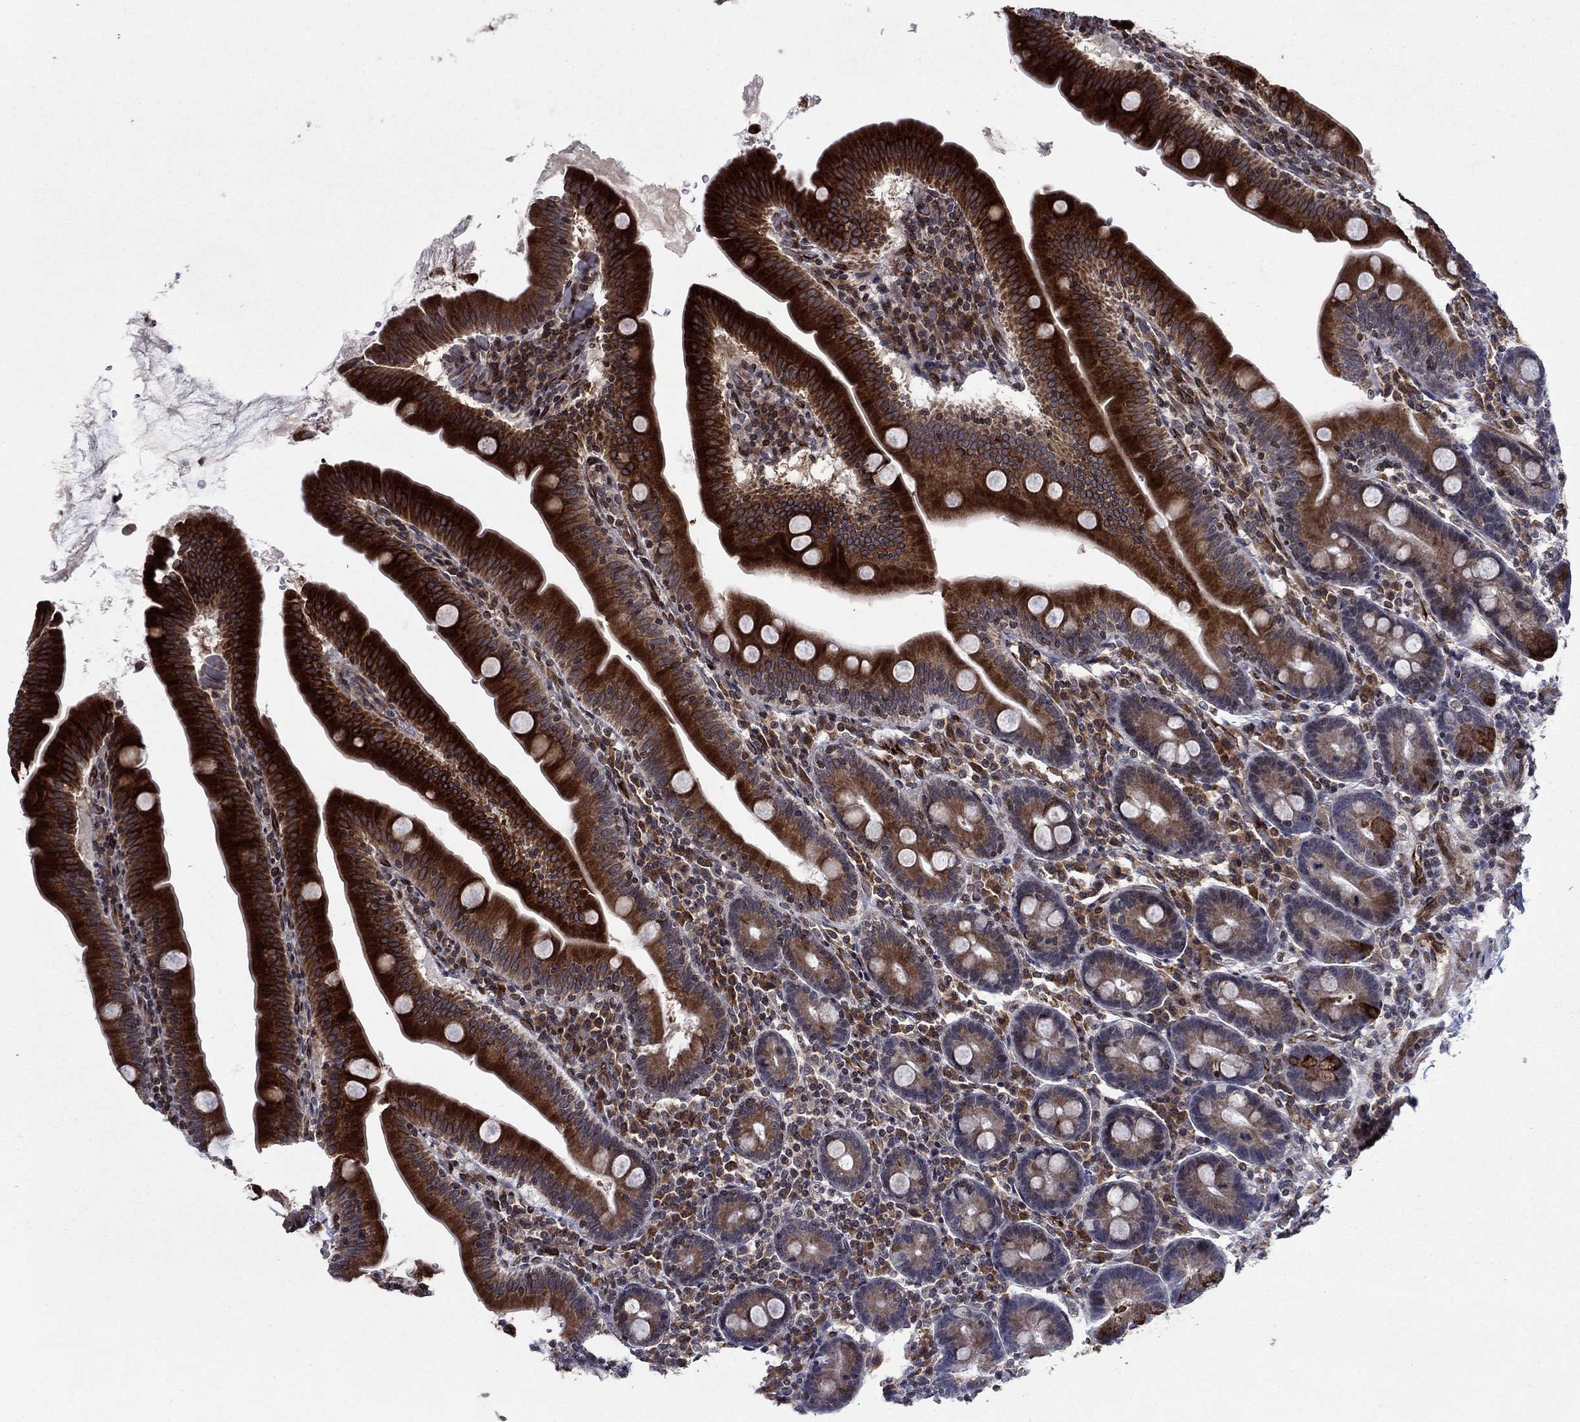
{"staining": {"intensity": "strong", "quantity": ">75%", "location": "cytoplasmic/membranous"}, "tissue": "small intestine", "cell_type": "Glandular cells", "image_type": "normal", "snomed": [{"axis": "morphology", "description": "Normal tissue, NOS"}, {"axis": "topography", "description": "Small intestine"}], "caption": "Immunohistochemistry of unremarkable small intestine exhibits high levels of strong cytoplasmic/membranous expression in approximately >75% of glandular cells.", "gene": "DHRS7", "patient": {"sex": "male", "age": 37}}